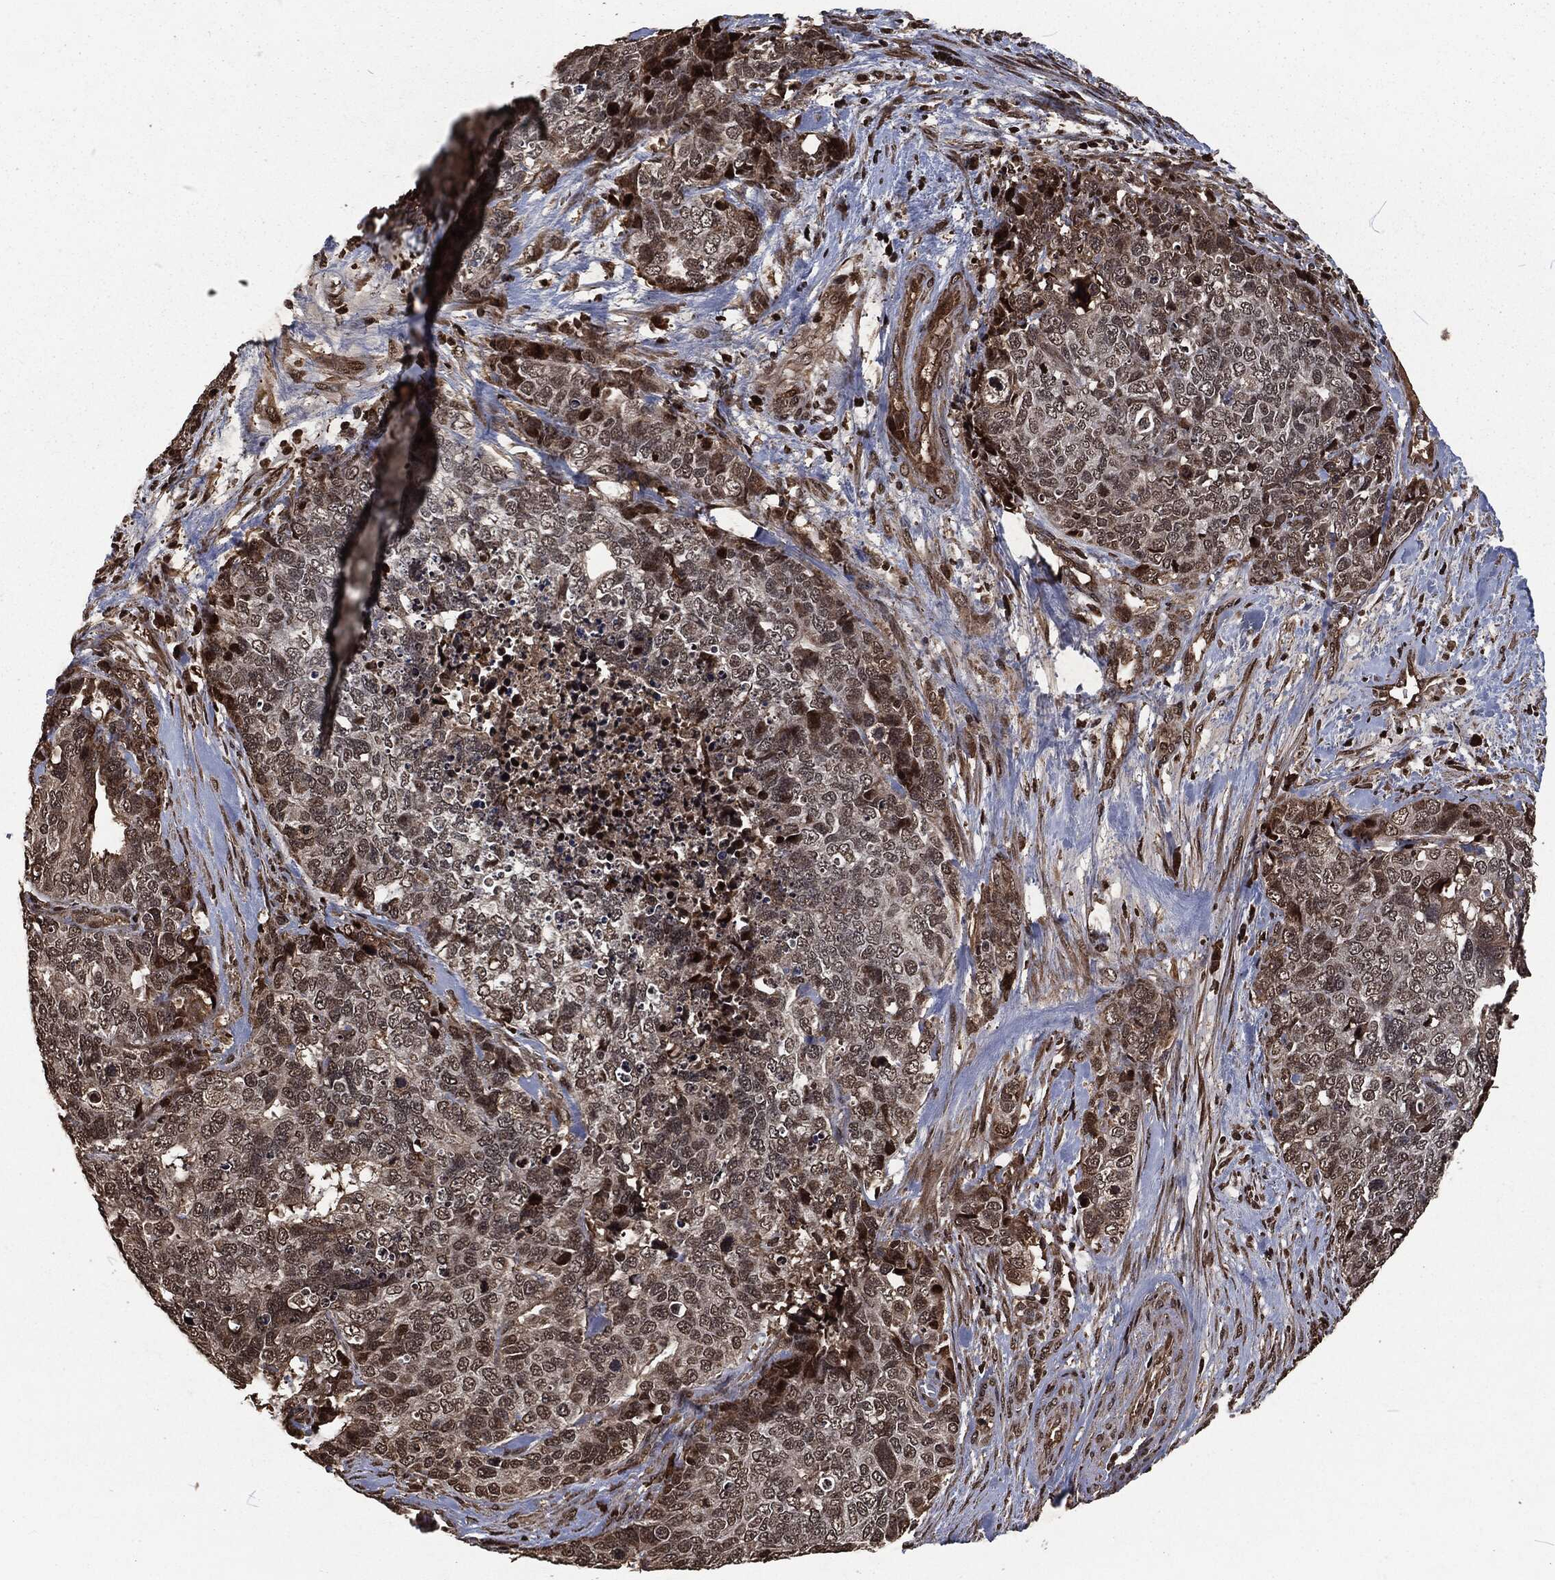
{"staining": {"intensity": "moderate", "quantity": "<25%", "location": "nuclear"}, "tissue": "cervical cancer", "cell_type": "Tumor cells", "image_type": "cancer", "snomed": [{"axis": "morphology", "description": "Squamous cell carcinoma, NOS"}, {"axis": "topography", "description": "Cervix"}], "caption": "This histopathology image demonstrates squamous cell carcinoma (cervical) stained with IHC to label a protein in brown. The nuclear of tumor cells show moderate positivity for the protein. Nuclei are counter-stained blue.", "gene": "SNAI1", "patient": {"sex": "female", "age": 63}}